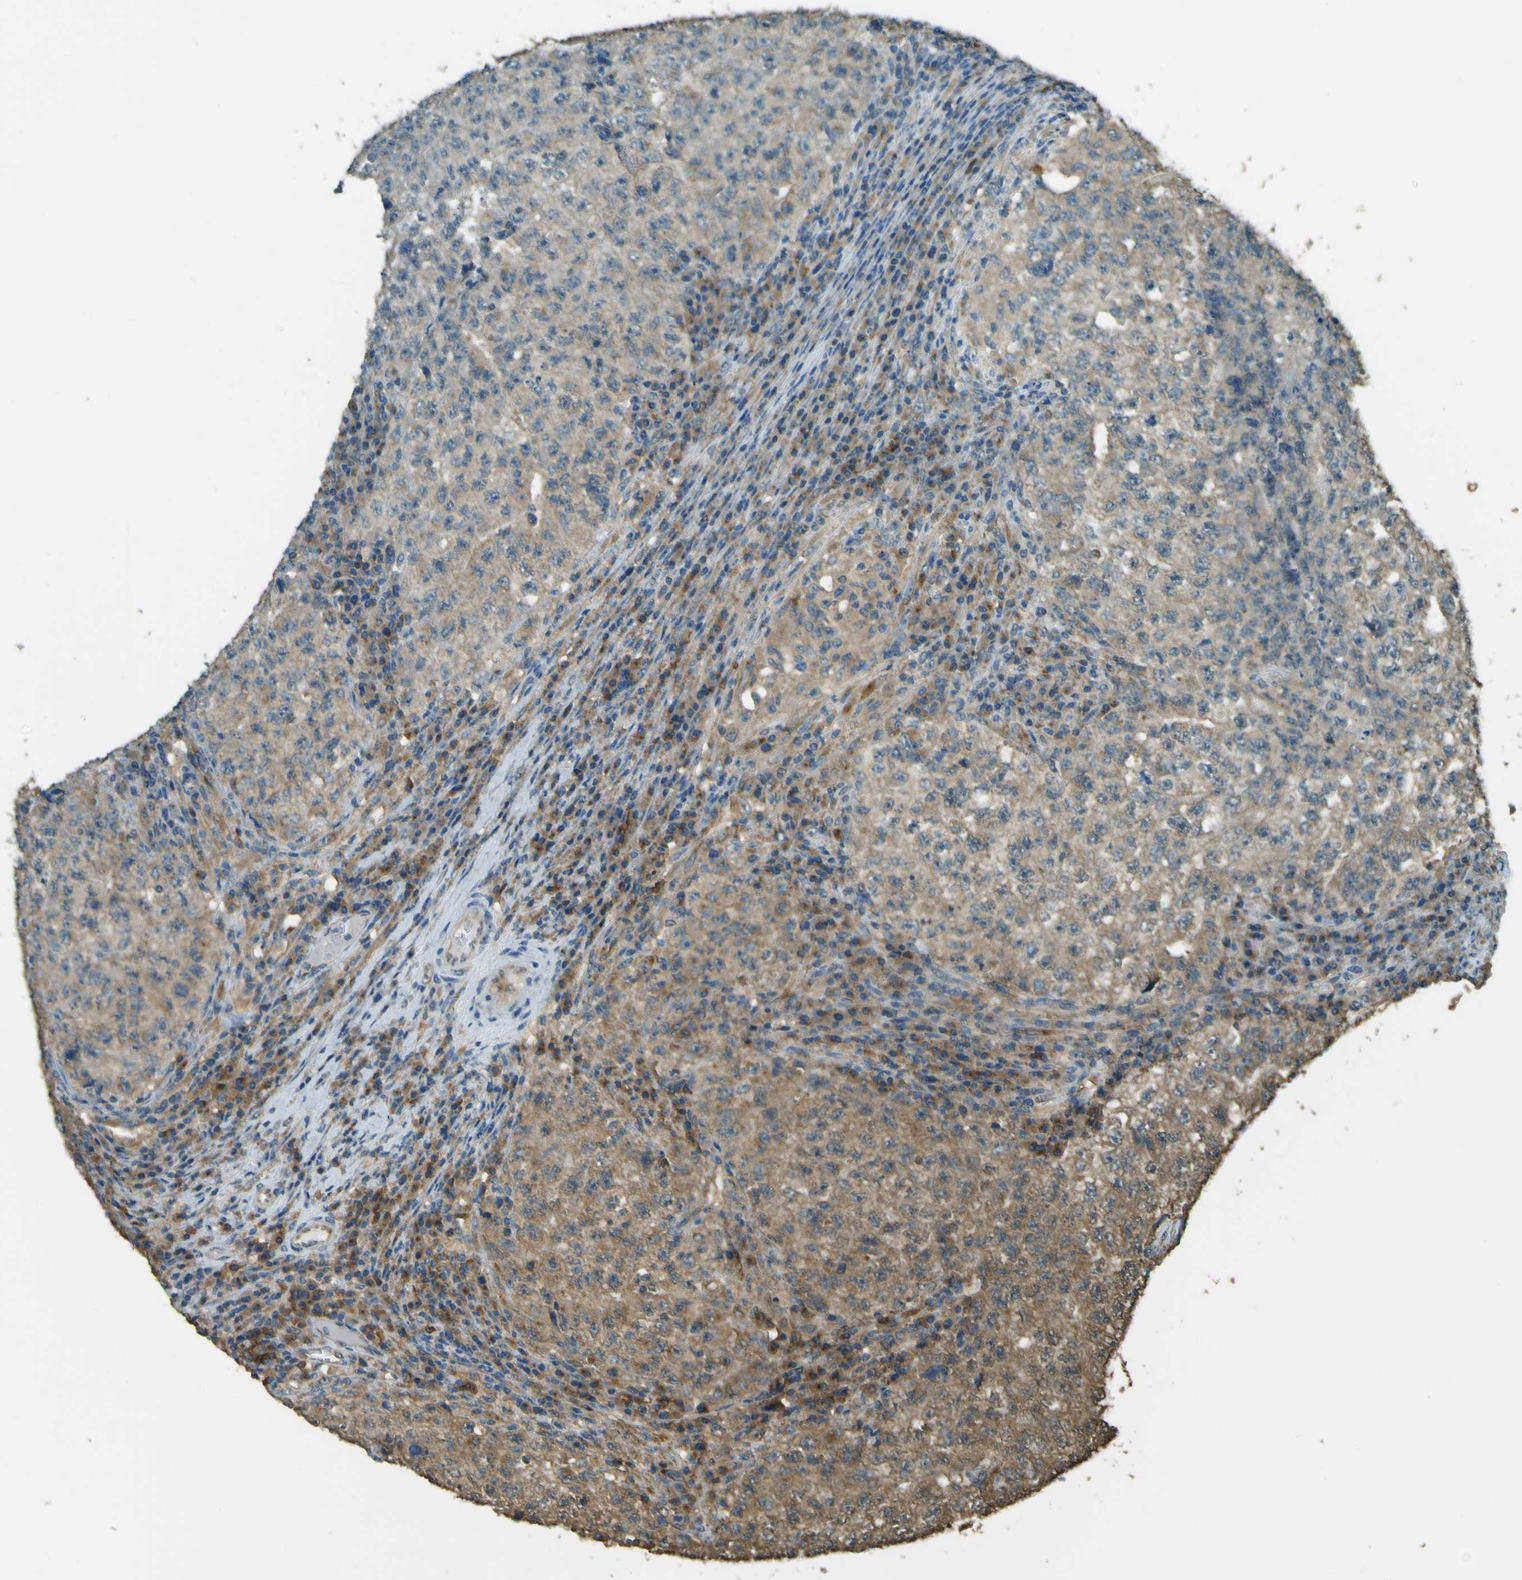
{"staining": {"intensity": "moderate", "quantity": "25%-75%", "location": "cytoplasmic/membranous"}, "tissue": "testis cancer", "cell_type": "Tumor cells", "image_type": "cancer", "snomed": [{"axis": "morphology", "description": "Necrosis, NOS"}, {"axis": "morphology", "description": "Carcinoma, Embryonal, NOS"}, {"axis": "topography", "description": "Testis"}], "caption": "This is a histology image of immunohistochemistry (IHC) staining of testis embryonal carcinoma, which shows moderate positivity in the cytoplasmic/membranous of tumor cells.", "gene": "GOLGA1", "patient": {"sex": "male", "age": 19}}